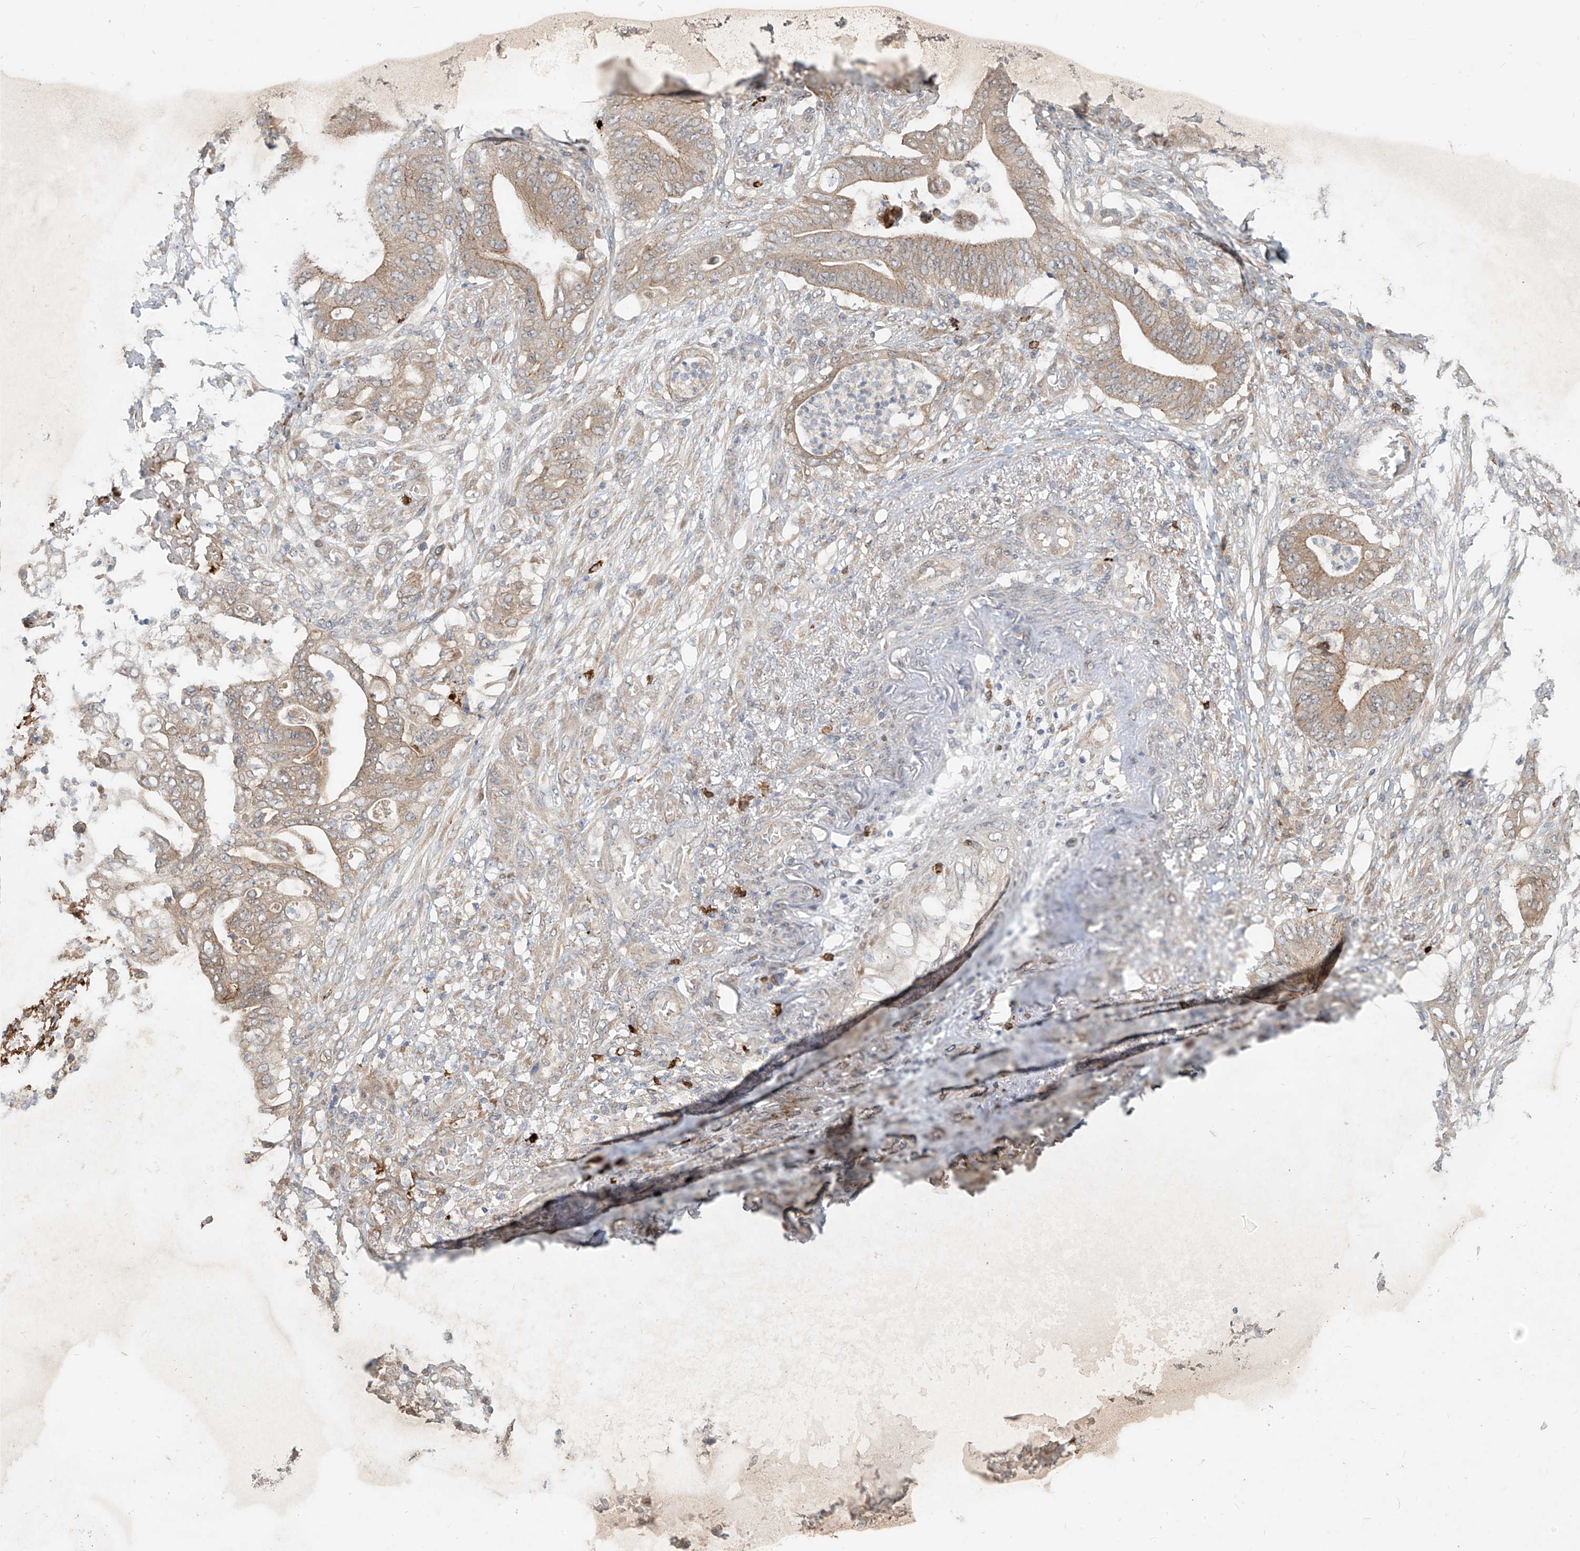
{"staining": {"intensity": "moderate", "quantity": ">75%", "location": "cytoplasmic/membranous"}, "tissue": "stomach cancer", "cell_type": "Tumor cells", "image_type": "cancer", "snomed": [{"axis": "morphology", "description": "Adenocarcinoma, NOS"}, {"axis": "topography", "description": "Stomach"}], "caption": "A histopathology image of stomach adenocarcinoma stained for a protein reveals moderate cytoplasmic/membranous brown staining in tumor cells.", "gene": "MTUS2", "patient": {"sex": "female", "age": 73}}